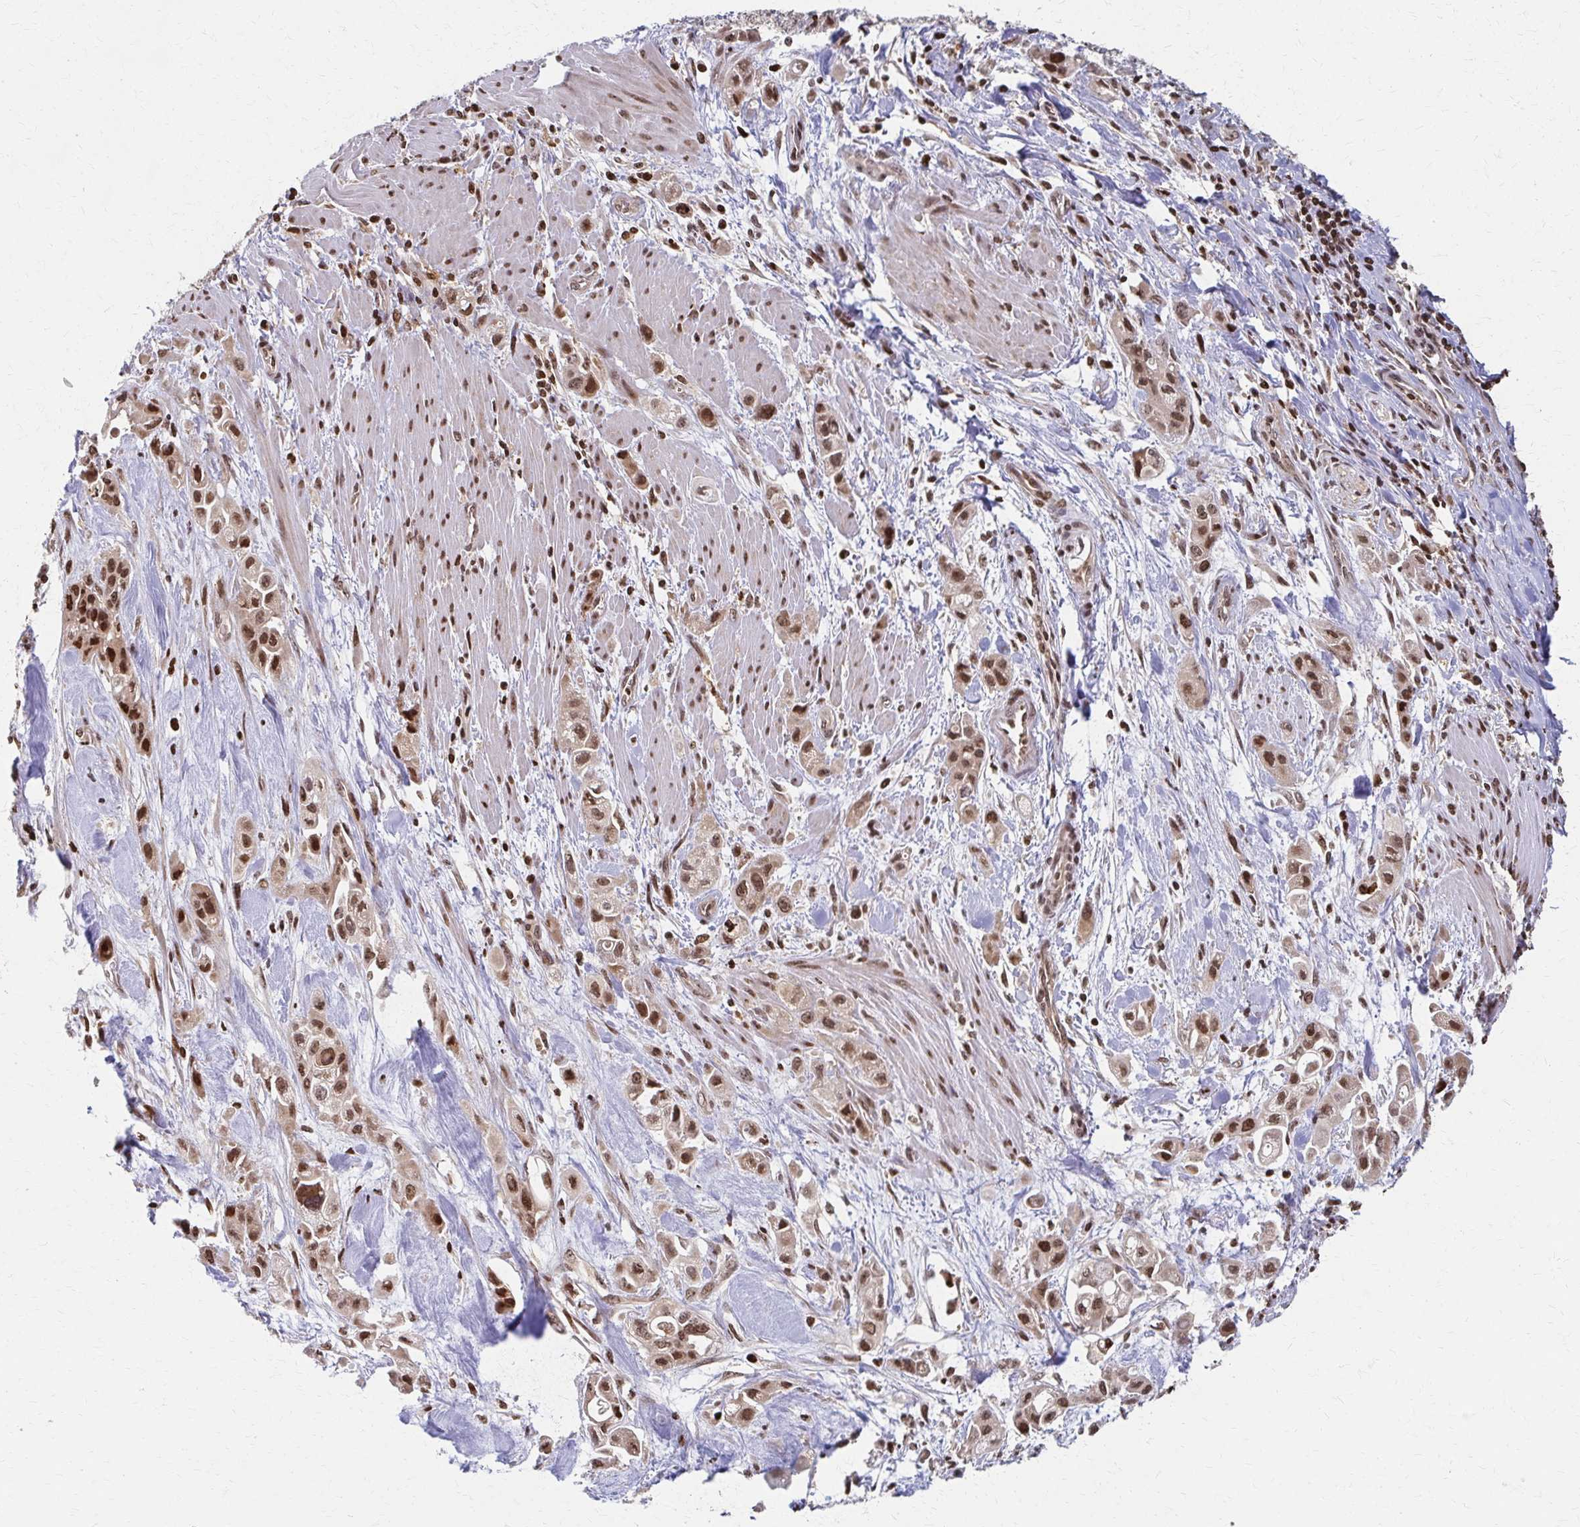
{"staining": {"intensity": "moderate", "quantity": ">75%", "location": "nuclear"}, "tissue": "pancreatic cancer", "cell_type": "Tumor cells", "image_type": "cancer", "snomed": [{"axis": "morphology", "description": "Adenocarcinoma, NOS"}, {"axis": "topography", "description": "Pancreas"}], "caption": "Tumor cells exhibit medium levels of moderate nuclear positivity in about >75% of cells in human adenocarcinoma (pancreatic). (IHC, brightfield microscopy, high magnification).", "gene": "PSMD7", "patient": {"sex": "female", "age": 66}}